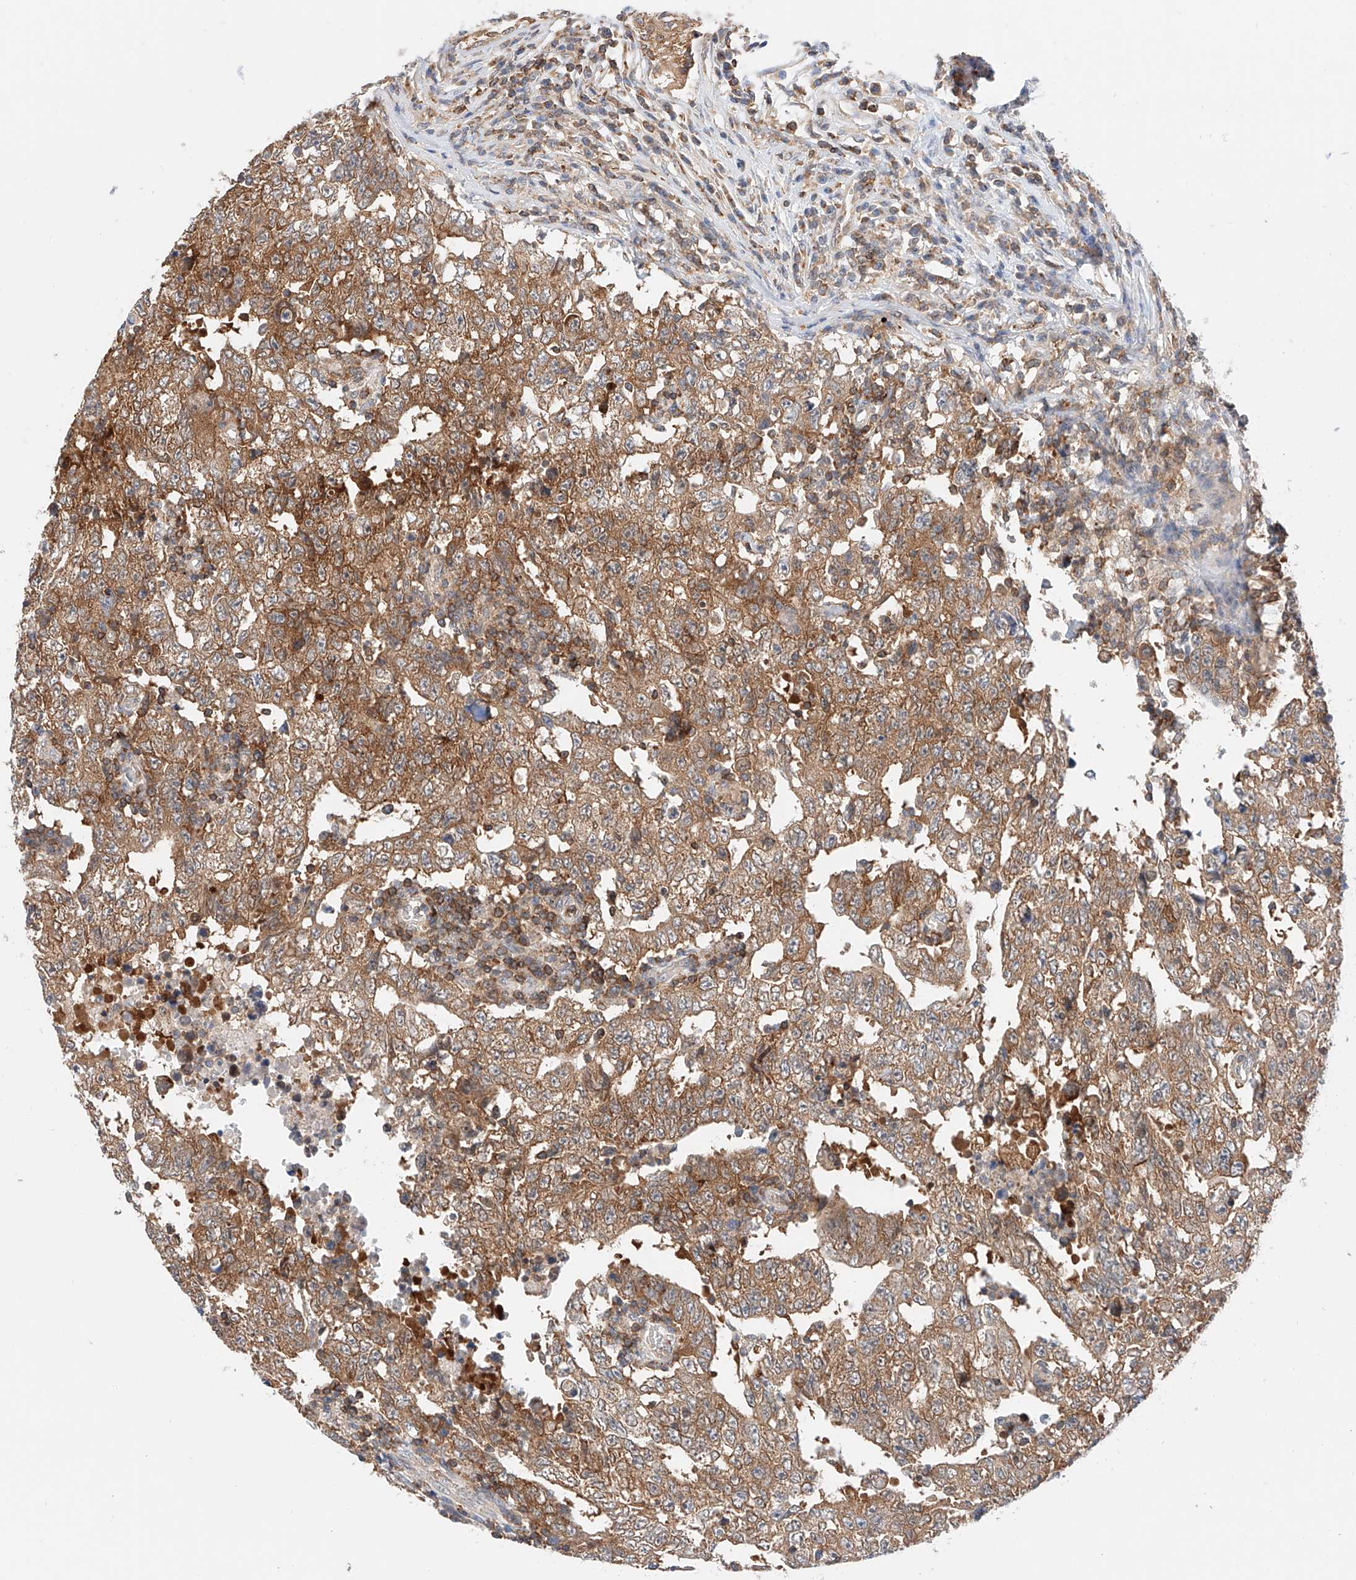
{"staining": {"intensity": "moderate", "quantity": ">75%", "location": "cytoplasmic/membranous"}, "tissue": "testis cancer", "cell_type": "Tumor cells", "image_type": "cancer", "snomed": [{"axis": "morphology", "description": "Carcinoma, Embryonal, NOS"}, {"axis": "topography", "description": "Testis"}], "caption": "Immunohistochemistry photomicrograph of neoplastic tissue: human testis embryonal carcinoma stained using immunohistochemistry (IHC) demonstrates medium levels of moderate protein expression localized specifically in the cytoplasmic/membranous of tumor cells, appearing as a cytoplasmic/membranous brown color.", "gene": "MFN2", "patient": {"sex": "male", "age": 26}}